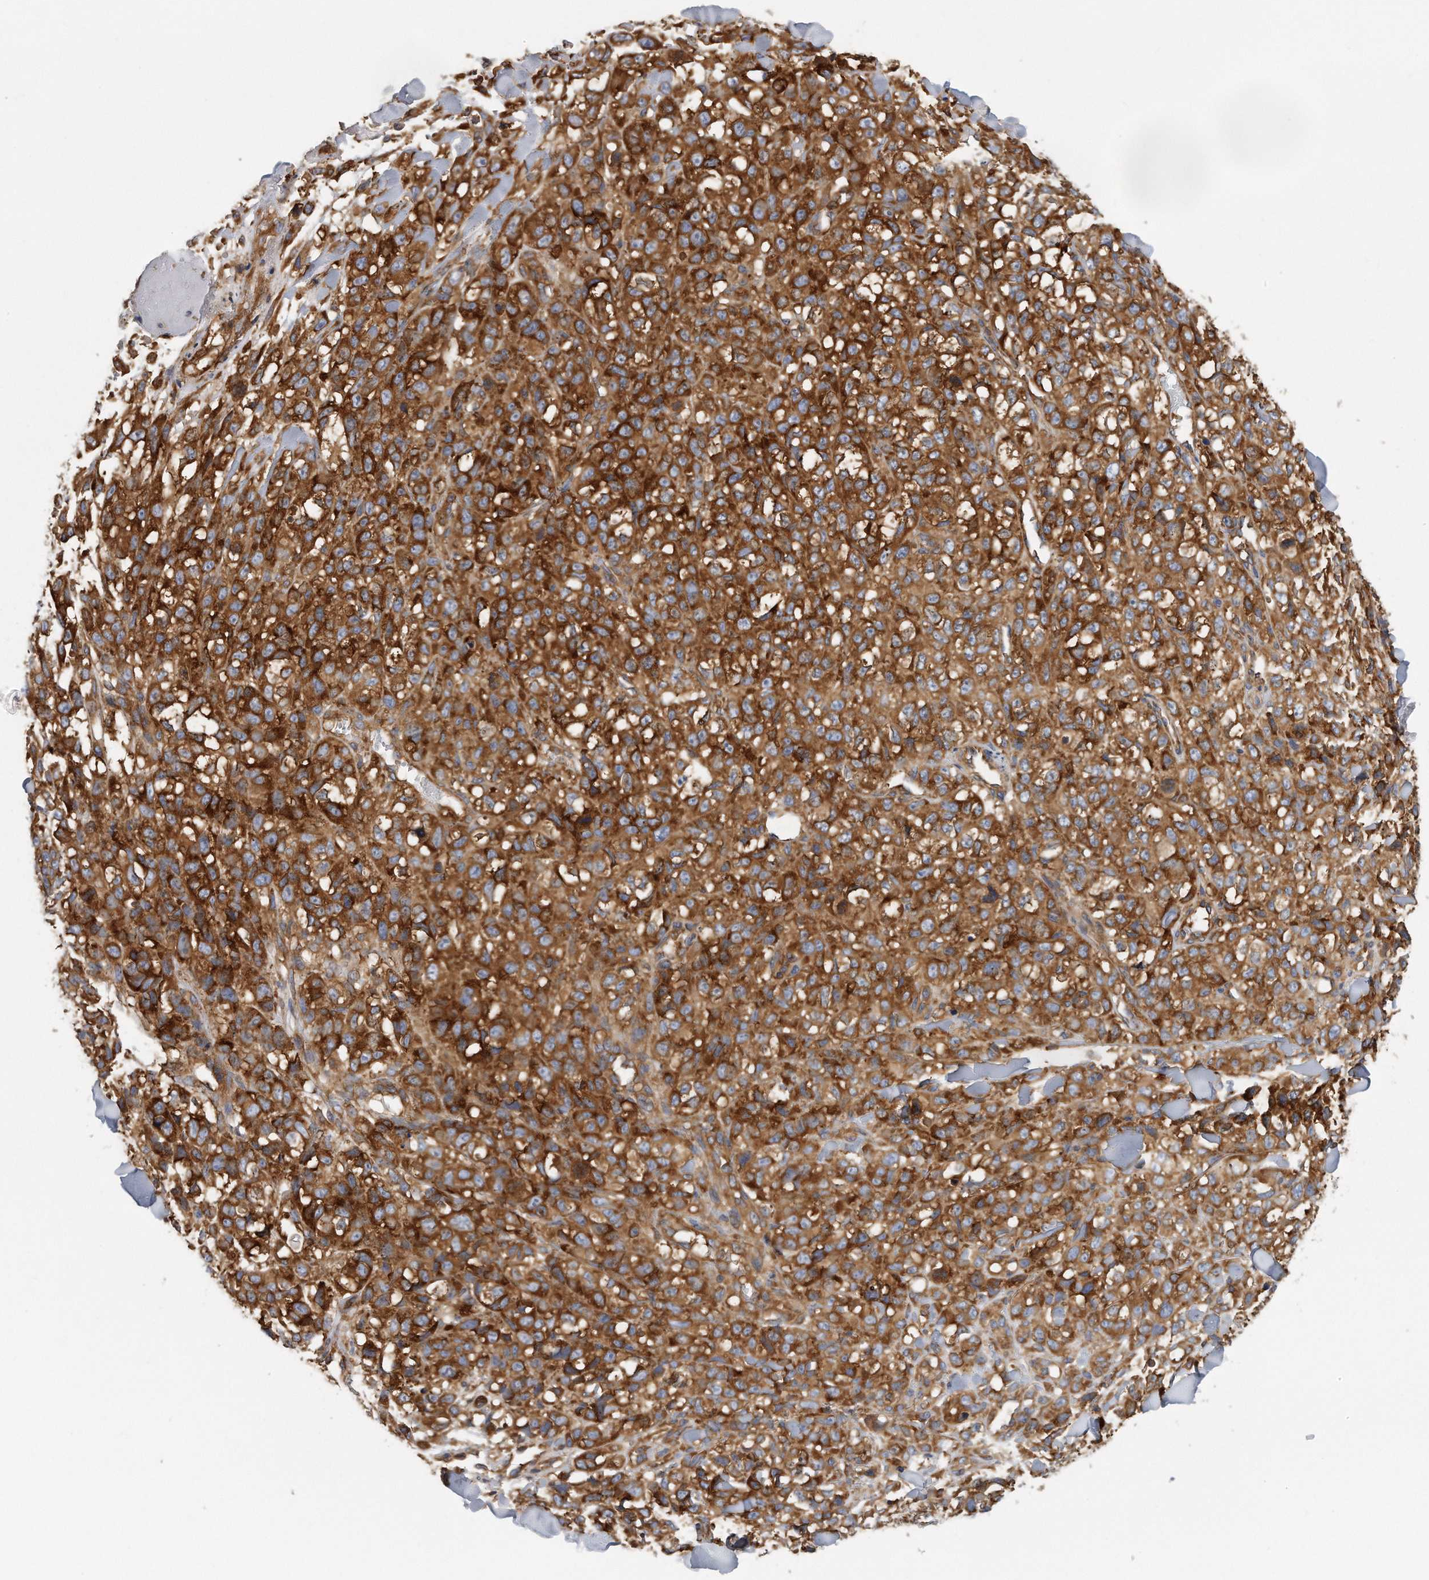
{"staining": {"intensity": "strong", "quantity": ">75%", "location": "cytoplasmic/membranous"}, "tissue": "melanoma", "cell_type": "Tumor cells", "image_type": "cancer", "snomed": [{"axis": "morphology", "description": "Malignant melanoma, Metastatic site"}, {"axis": "topography", "description": "Skin"}], "caption": "Malignant melanoma (metastatic site) was stained to show a protein in brown. There is high levels of strong cytoplasmic/membranous staining in about >75% of tumor cells.", "gene": "EIF3I", "patient": {"sex": "female", "age": 72}}